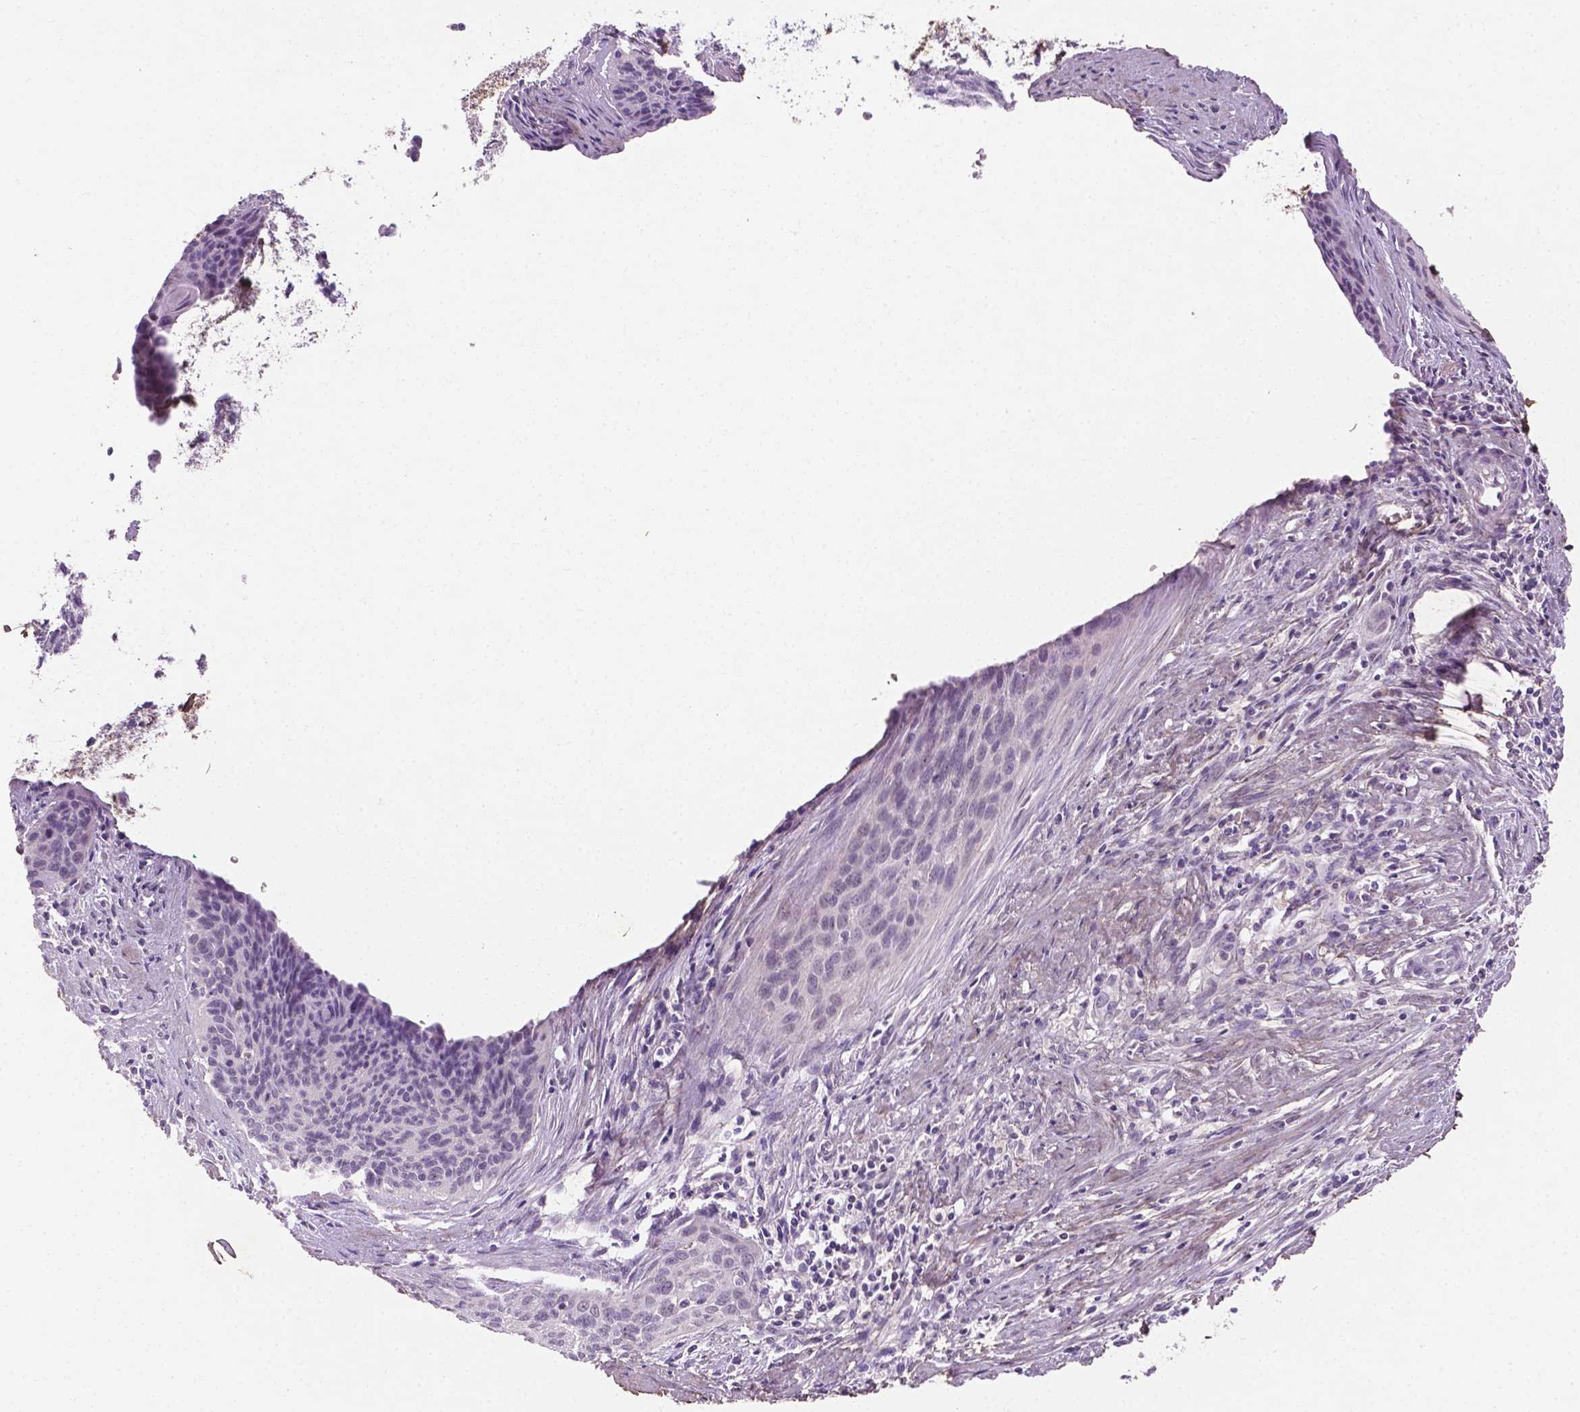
{"staining": {"intensity": "negative", "quantity": "none", "location": "none"}, "tissue": "cervical cancer", "cell_type": "Tumor cells", "image_type": "cancer", "snomed": [{"axis": "morphology", "description": "Squamous cell carcinoma, NOS"}, {"axis": "topography", "description": "Cervix"}], "caption": "High power microscopy photomicrograph of an IHC histopathology image of squamous cell carcinoma (cervical), revealing no significant positivity in tumor cells.", "gene": "DLG2", "patient": {"sex": "female", "age": 55}}